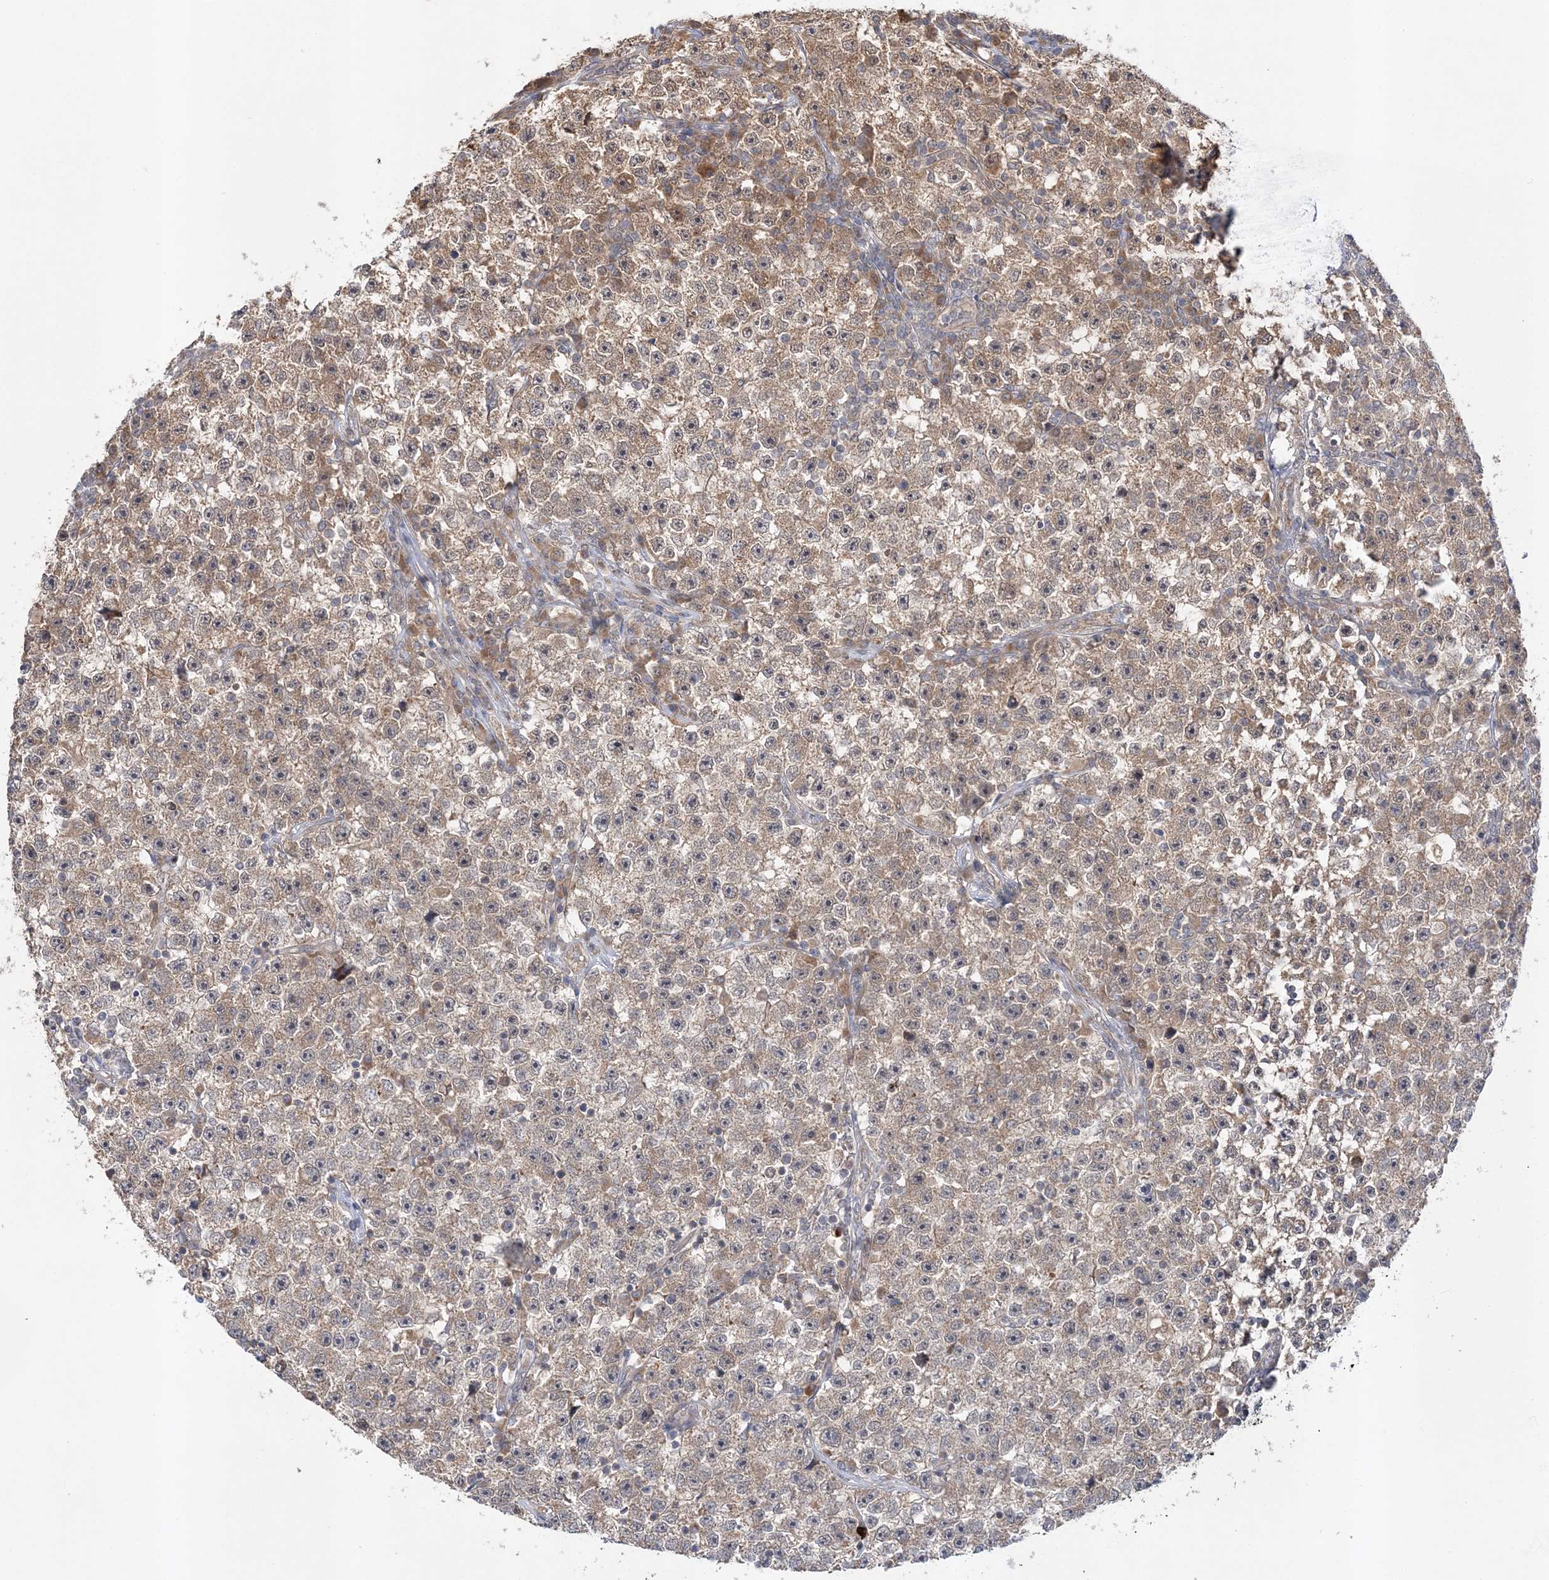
{"staining": {"intensity": "moderate", "quantity": ">75%", "location": "cytoplasmic/membranous,nuclear"}, "tissue": "testis cancer", "cell_type": "Tumor cells", "image_type": "cancer", "snomed": [{"axis": "morphology", "description": "Seminoma, NOS"}, {"axis": "topography", "description": "Testis"}], "caption": "Tumor cells show moderate cytoplasmic/membranous and nuclear expression in approximately >75% of cells in seminoma (testis).", "gene": "MMADHC", "patient": {"sex": "male", "age": 22}}